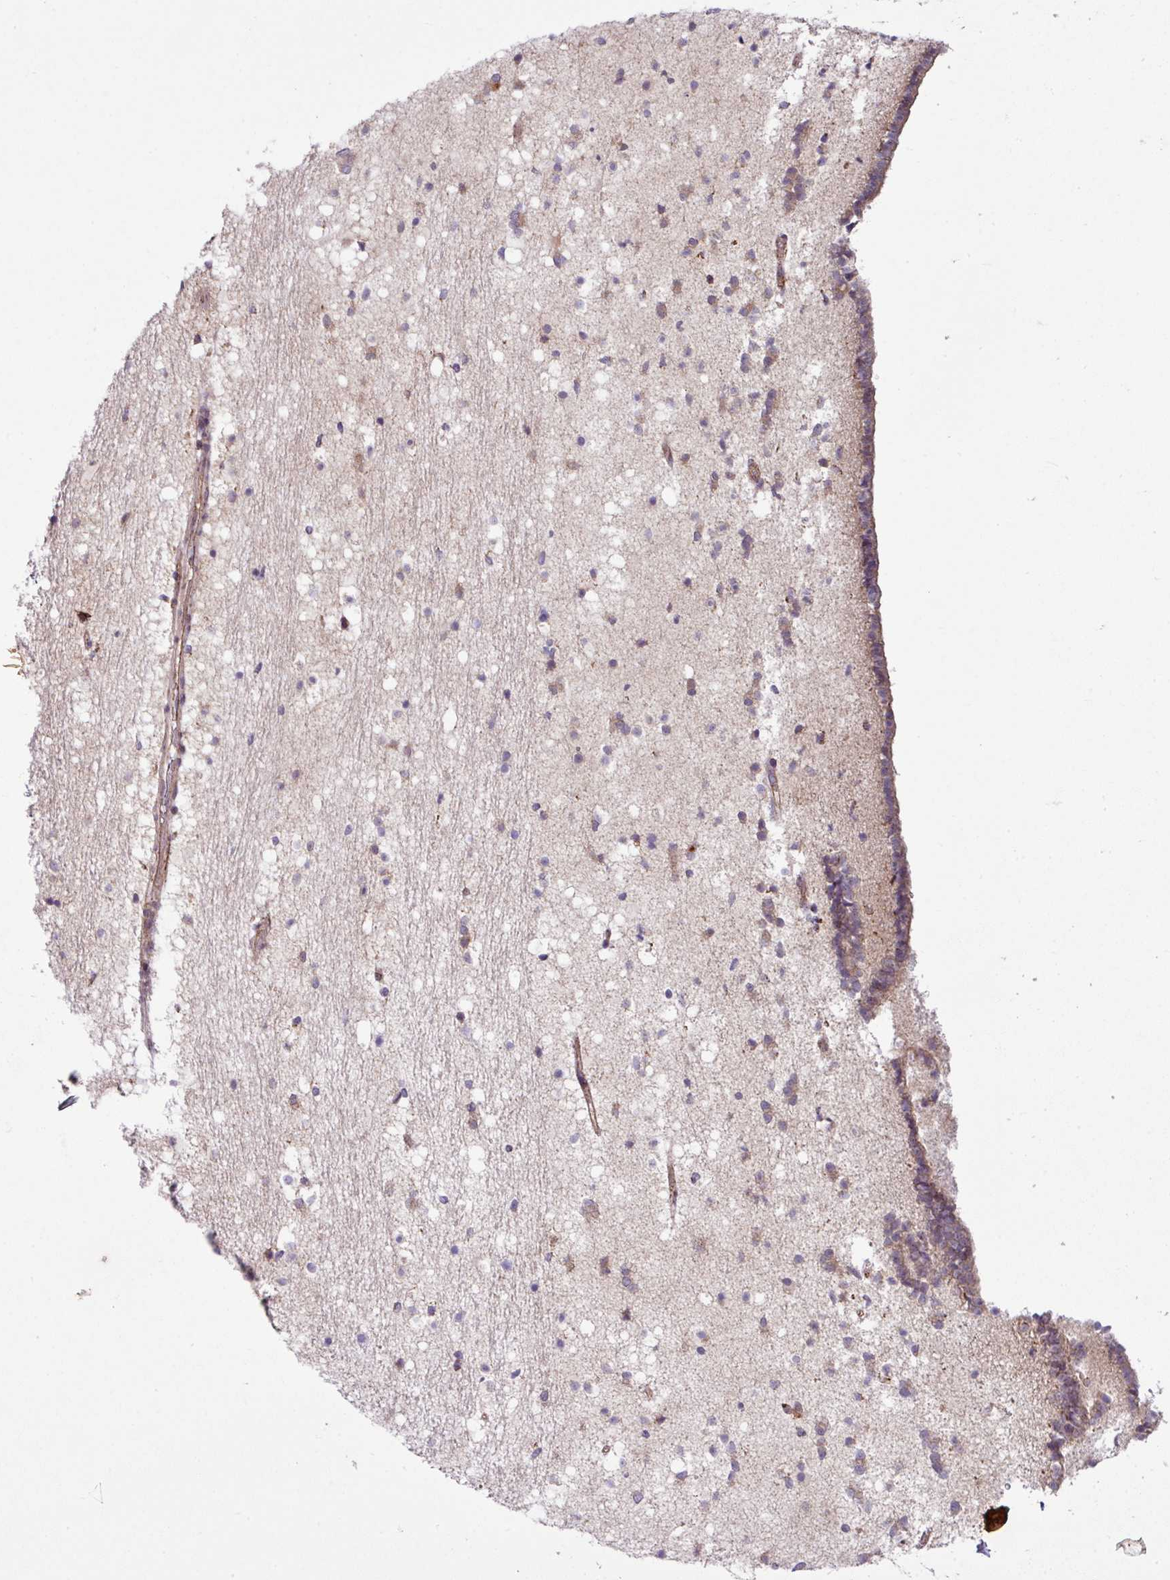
{"staining": {"intensity": "moderate", "quantity": "<25%", "location": "cytoplasmic/membranous"}, "tissue": "caudate", "cell_type": "Glial cells", "image_type": "normal", "snomed": [{"axis": "morphology", "description": "Normal tissue, NOS"}, {"axis": "topography", "description": "Lateral ventricle wall"}], "caption": "Protein expression by immunohistochemistry displays moderate cytoplasmic/membranous staining in about <25% of glial cells in normal caudate.", "gene": "ZNF569", "patient": {"sex": "male", "age": 37}}